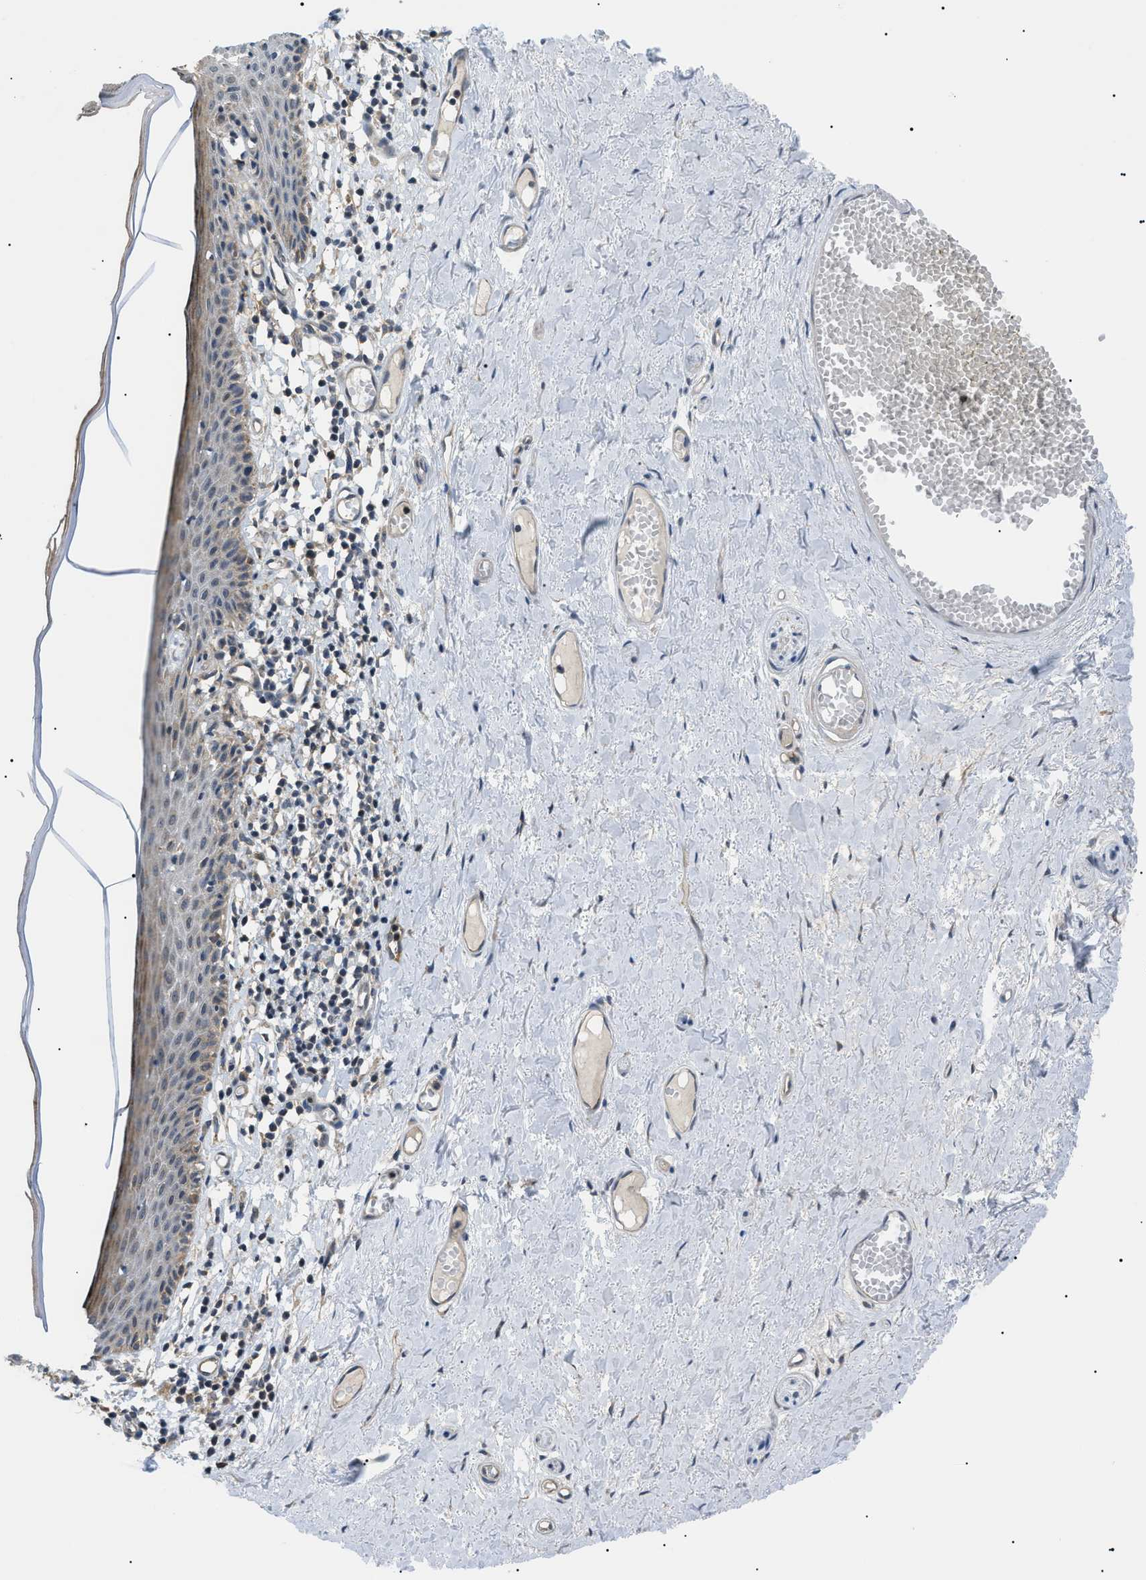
{"staining": {"intensity": "strong", "quantity": "25%-75%", "location": "cytoplasmic/membranous"}, "tissue": "skin", "cell_type": "Epidermal cells", "image_type": "normal", "snomed": [{"axis": "morphology", "description": "Normal tissue, NOS"}, {"axis": "topography", "description": "Adipose tissue"}, {"axis": "topography", "description": "Vascular tissue"}, {"axis": "topography", "description": "Anal"}, {"axis": "topography", "description": "Peripheral nerve tissue"}], "caption": "IHC of benign human skin shows high levels of strong cytoplasmic/membranous positivity in approximately 25%-75% of epidermal cells.", "gene": "SRPK1", "patient": {"sex": "female", "age": 54}}